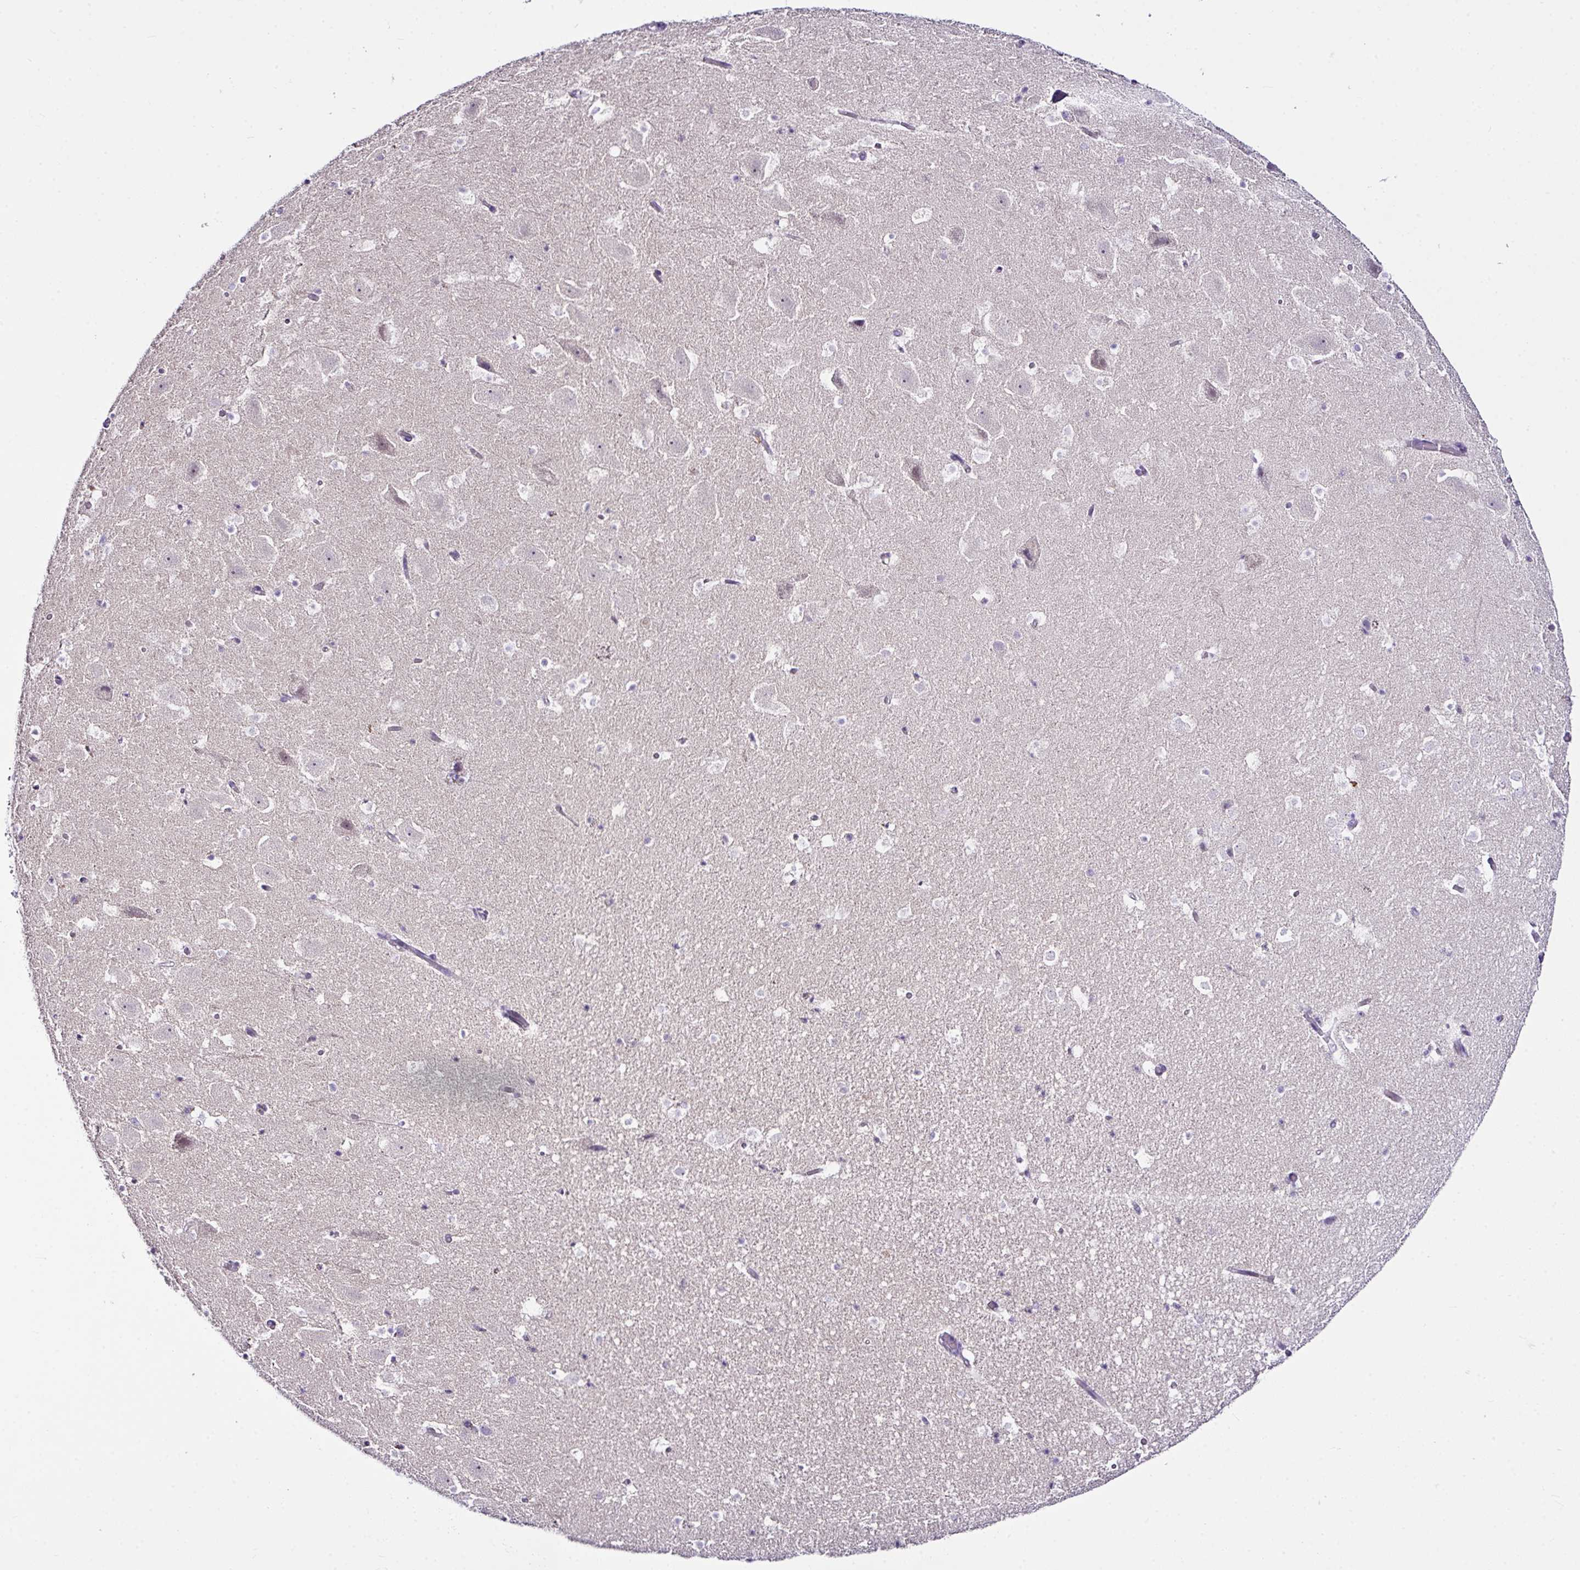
{"staining": {"intensity": "negative", "quantity": "none", "location": "none"}, "tissue": "hippocampus", "cell_type": "Glial cells", "image_type": "normal", "snomed": [{"axis": "morphology", "description": "Normal tissue, NOS"}, {"axis": "topography", "description": "Hippocampus"}], "caption": "The immunohistochemistry image has no significant staining in glial cells of hippocampus.", "gene": "D2HGDH", "patient": {"sex": "female", "age": 42}}